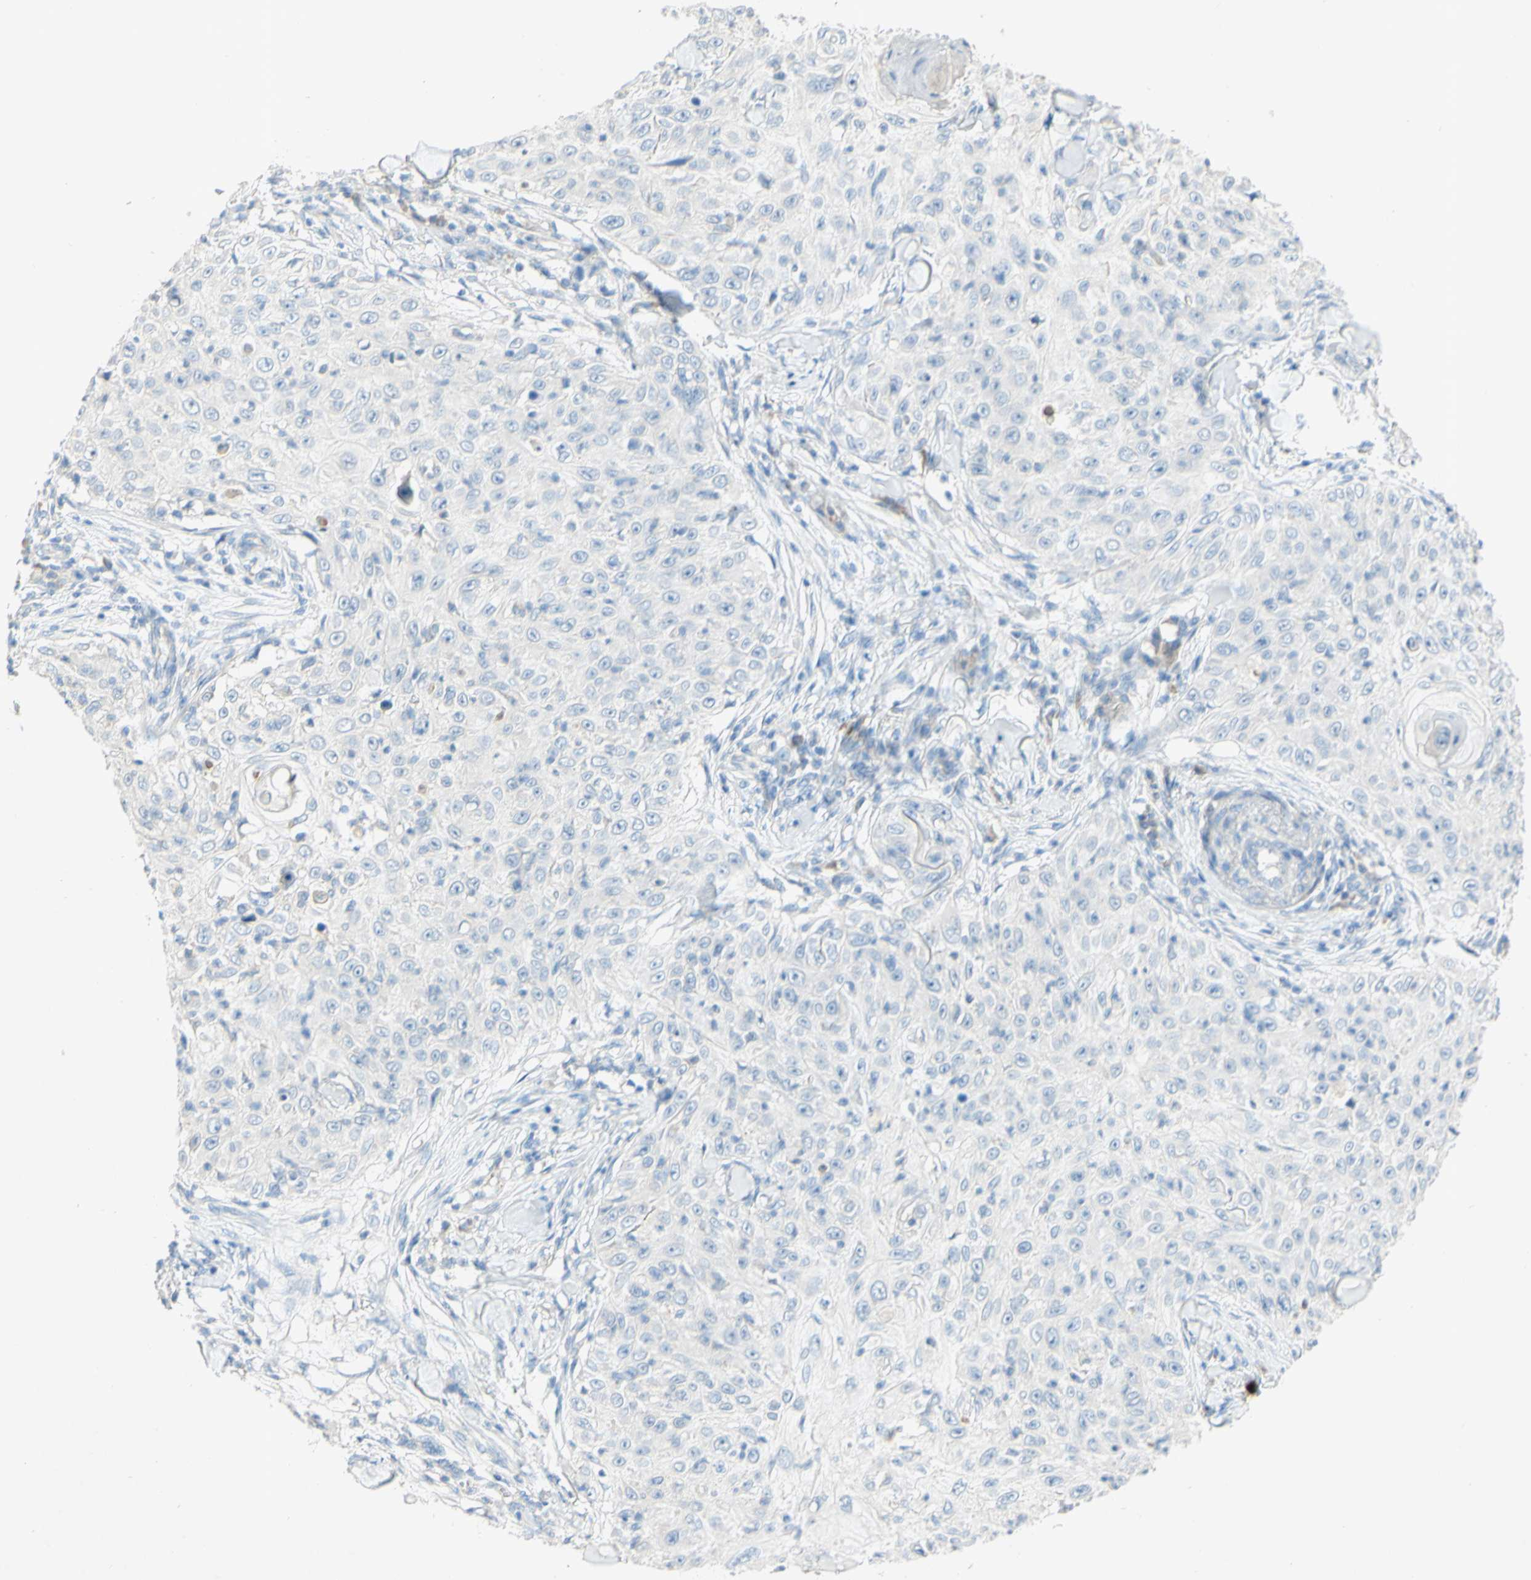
{"staining": {"intensity": "negative", "quantity": "none", "location": "none"}, "tissue": "skin cancer", "cell_type": "Tumor cells", "image_type": "cancer", "snomed": [{"axis": "morphology", "description": "Squamous cell carcinoma, NOS"}, {"axis": "topography", "description": "Skin"}], "caption": "DAB (3,3'-diaminobenzidine) immunohistochemical staining of skin cancer shows no significant positivity in tumor cells. (DAB (3,3'-diaminobenzidine) immunohistochemistry with hematoxylin counter stain).", "gene": "ACADL", "patient": {"sex": "male", "age": 86}}